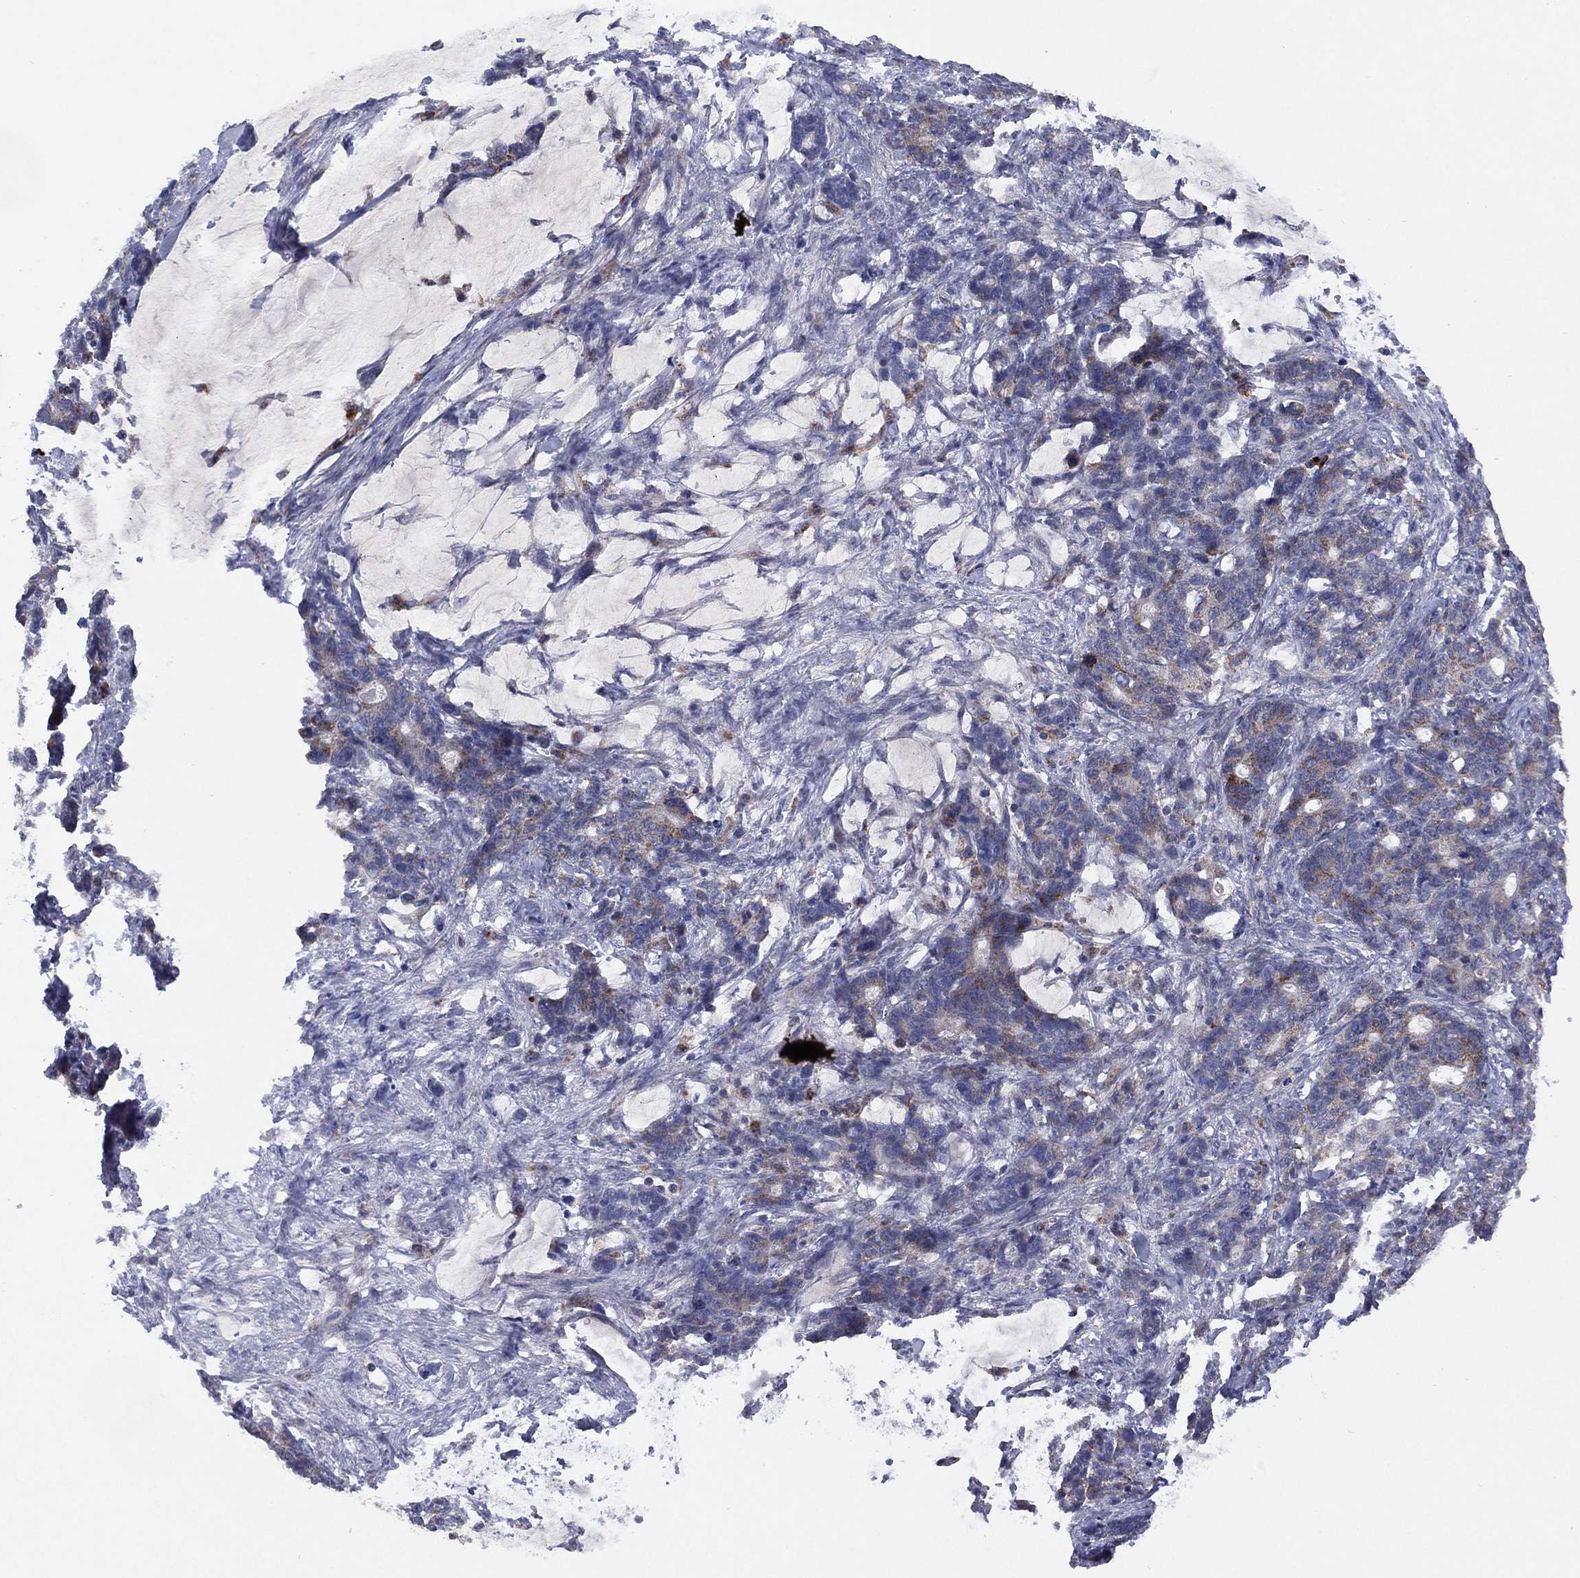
{"staining": {"intensity": "moderate", "quantity": "<25%", "location": "cytoplasmic/membranous"}, "tissue": "stomach cancer", "cell_type": "Tumor cells", "image_type": "cancer", "snomed": [{"axis": "morphology", "description": "Normal tissue, NOS"}, {"axis": "morphology", "description": "Adenocarcinoma, NOS"}, {"axis": "topography", "description": "Stomach"}], "caption": "An IHC image of tumor tissue is shown. Protein staining in brown shows moderate cytoplasmic/membranous positivity in adenocarcinoma (stomach) within tumor cells. Using DAB (brown) and hematoxylin (blue) stains, captured at high magnification using brightfield microscopy.", "gene": "PPP2R5A", "patient": {"sex": "female", "age": 64}}